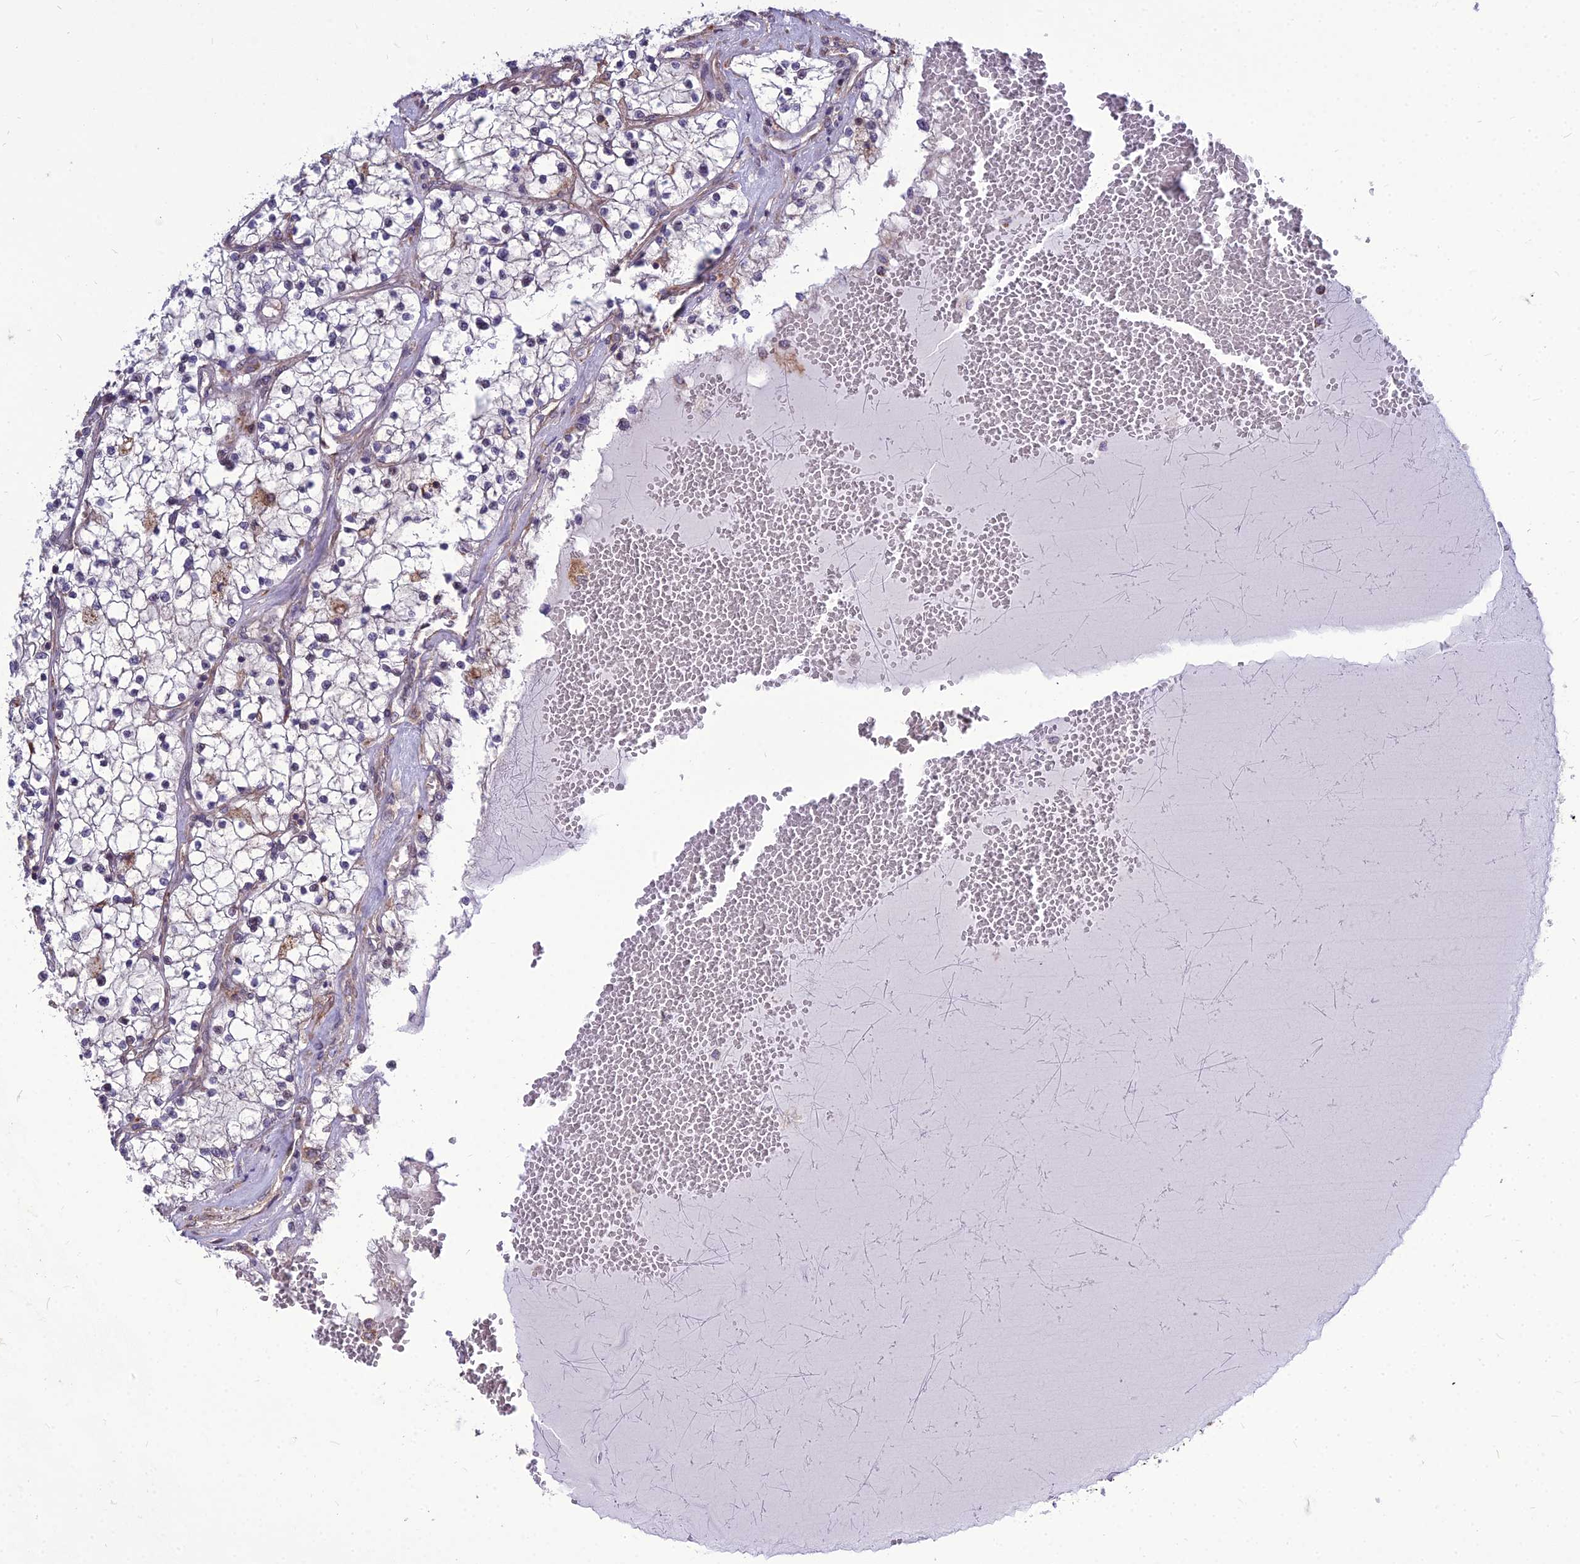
{"staining": {"intensity": "negative", "quantity": "none", "location": "none"}, "tissue": "renal cancer", "cell_type": "Tumor cells", "image_type": "cancer", "snomed": [{"axis": "morphology", "description": "Normal tissue, NOS"}, {"axis": "morphology", "description": "Adenocarcinoma, NOS"}, {"axis": "topography", "description": "Kidney"}], "caption": "Renal cancer (adenocarcinoma) was stained to show a protein in brown. There is no significant positivity in tumor cells. (IHC, brightfield microscopy, high magnification).", "gene": "TSPYL2", "patient": {"sex": "male", "age": 68}}